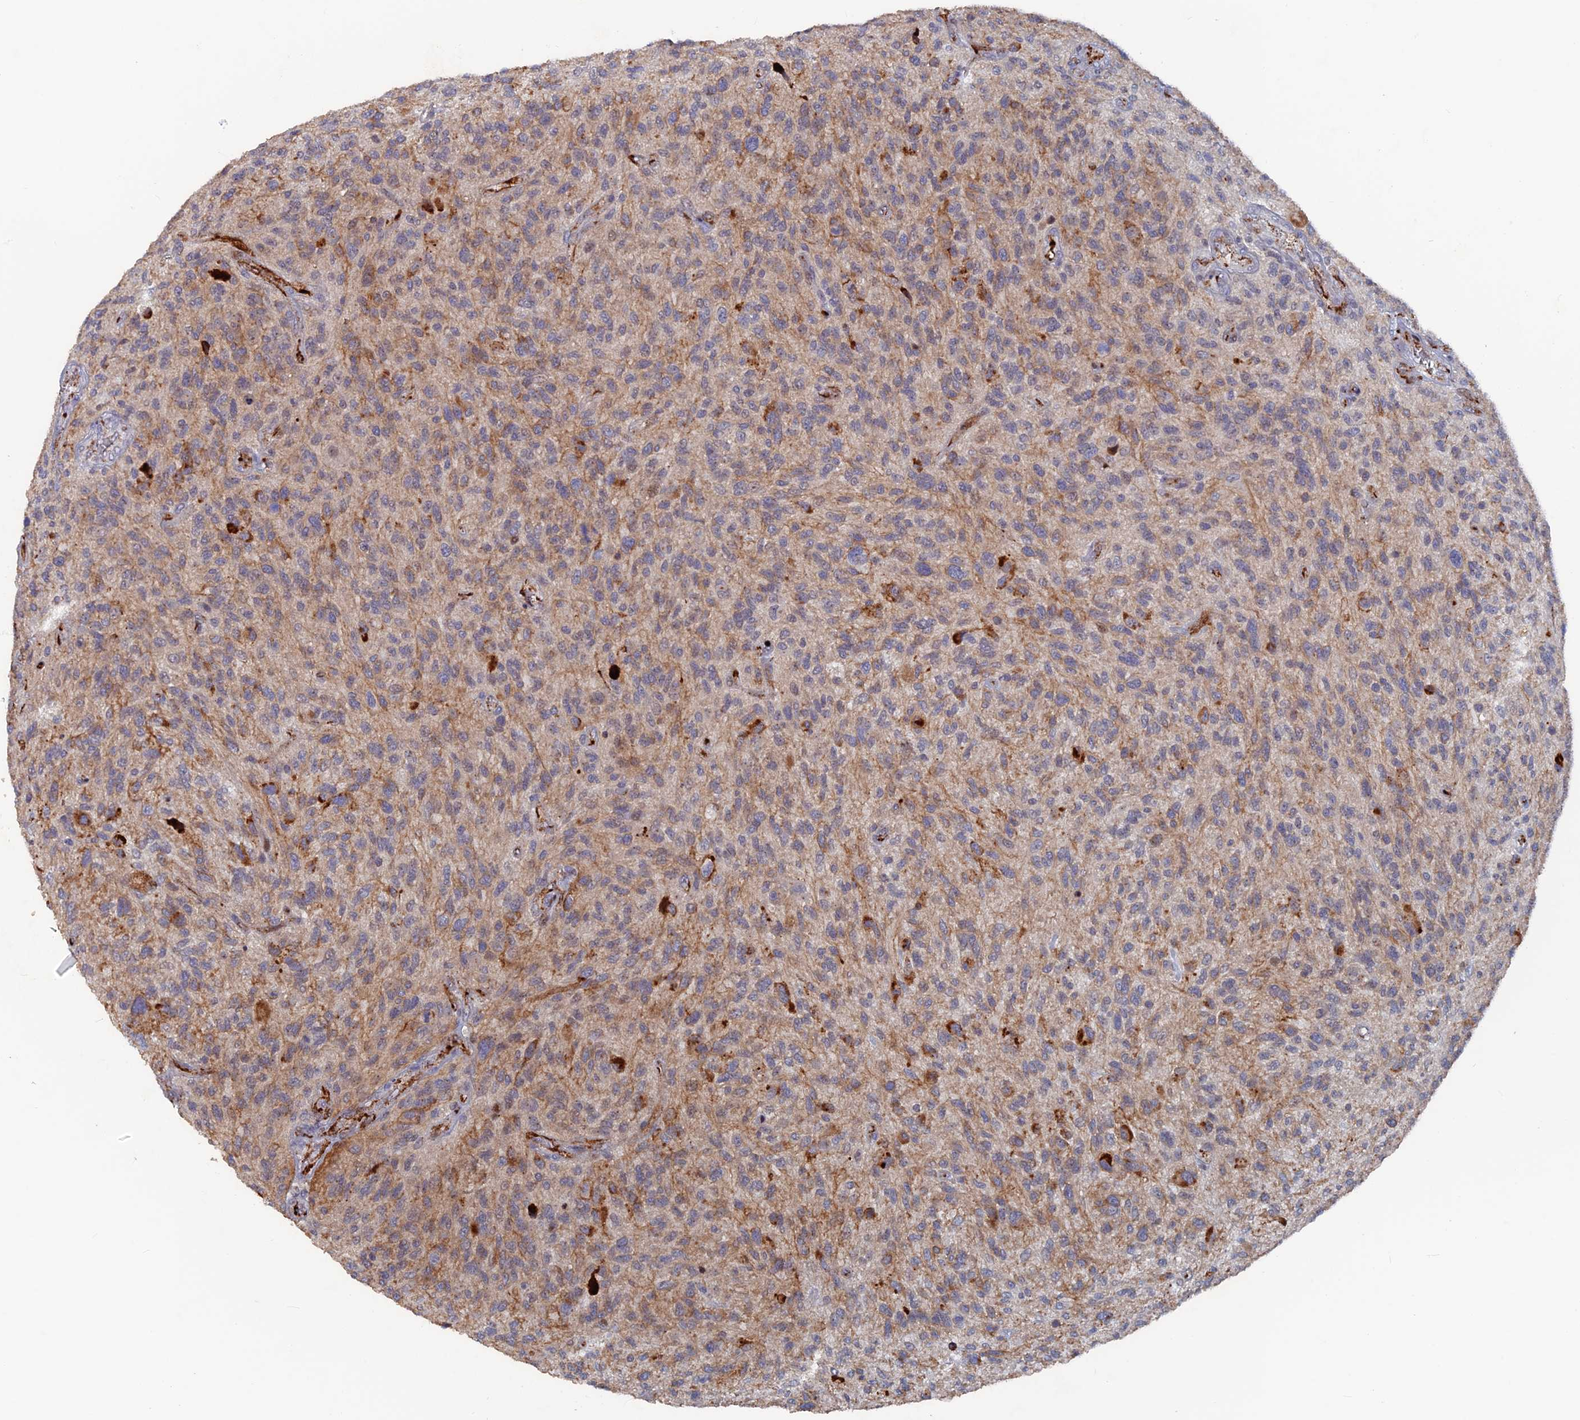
{"staining": {"intensity": "weak", "quantity": "25%-75%", "location": "cytoplasmic/membranous"}, "tissue": "glioma", "cell_type": "Tumor cells", "image_type": "cancer", "snomed": [{"axis": "morphology", "description": "Glioma, malignant, High grade"}, {"axis": "topography", "description": "Brain"}], "caption": "High-grade glioma (malignant) was stained to show a protein in brown. There is low levels of weak cytoplasmic/membranous positivity in approximately 25%-75% of tumor cells. (DAB (3,3'-diaminobenzidine) = brown stain, brightfield microscopy at high magnification).", "gene": "SH3D21", "patient": {"sex": "male", "age": 47}}